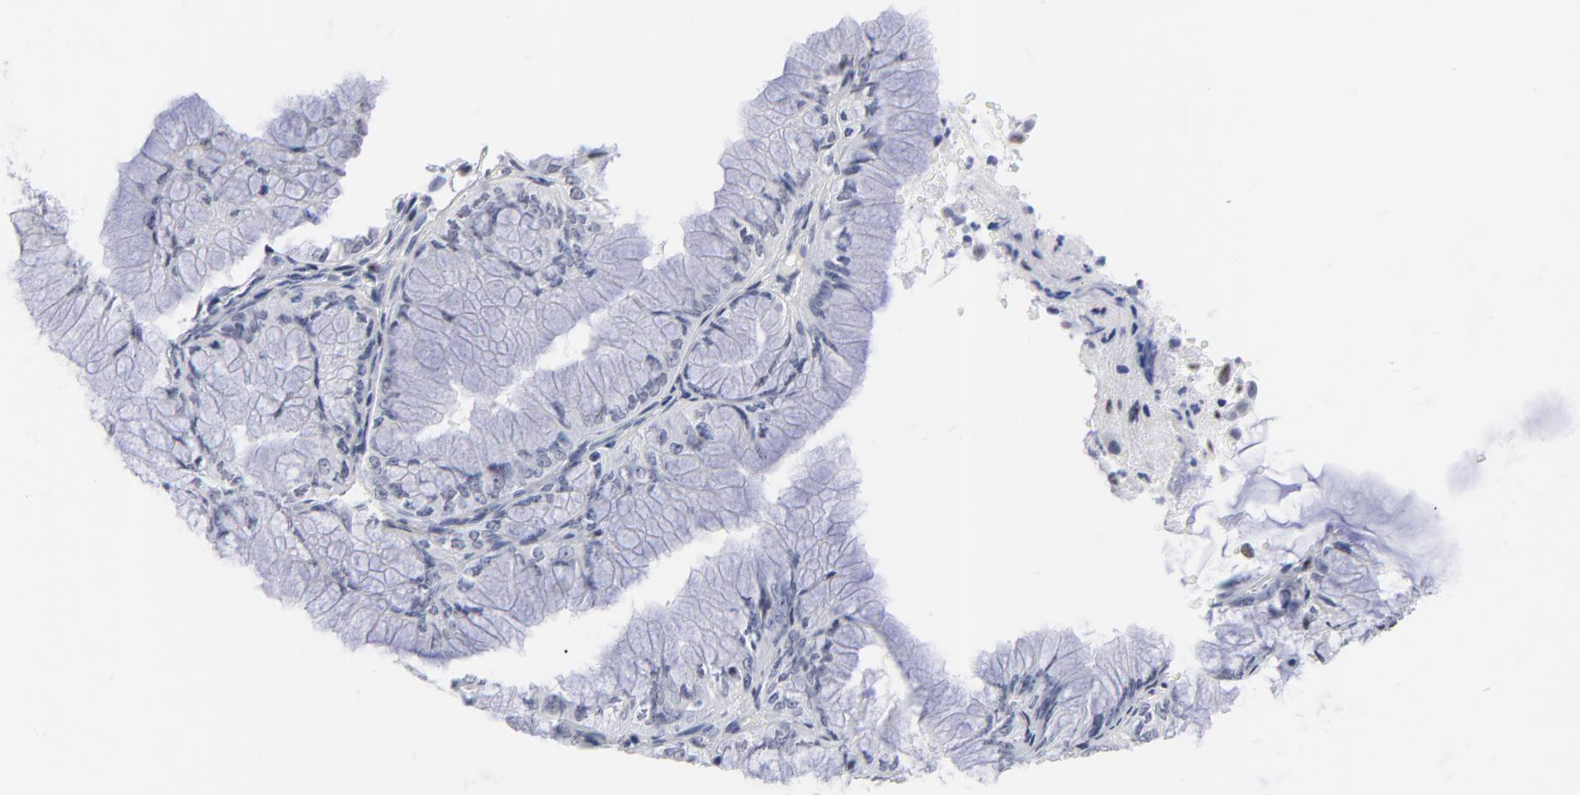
{"staining": {"intensity": "negative", "quantity": "none", "location": "none"}, "tissue": "ovarian cancer", "cell_type": "Tumor cells", "image_type": "cancer", "snomed": [{"axis": "morphology", "description": "Cystadenocarcinoma, mucinous, NOS"}, {"axis": "topography", "description": "Ovary"}], "caption": "A high-resolution micrograph shows immunohistochemistry (IHC) staining of mucinous cystadenocarcinoma (ovarian), which shows no significant positivity in tumor cells.", "gene": "KHNYN", "patient": {"sex": "female", "age": 63}}